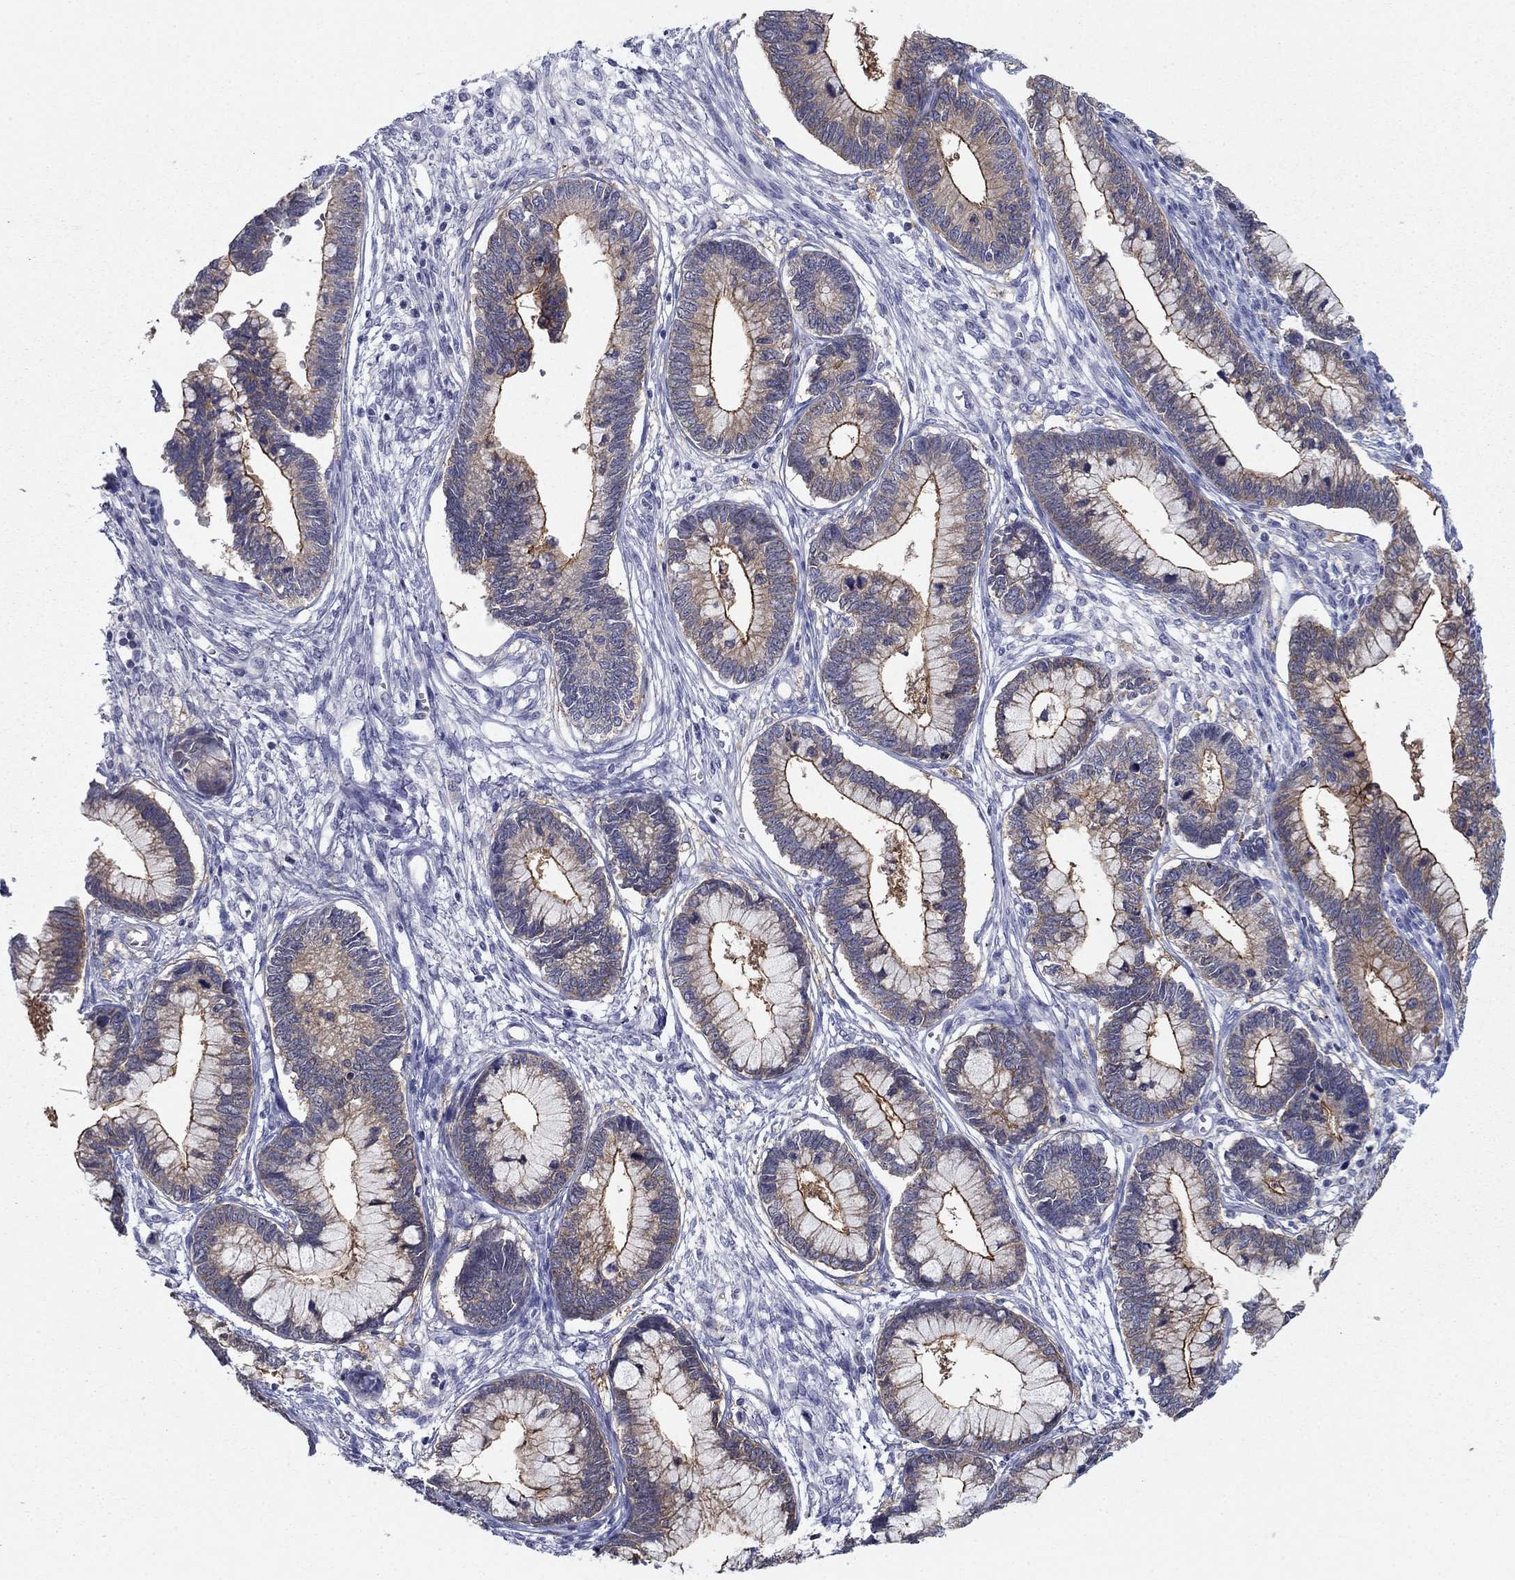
{"staining": {"intensity": "strong", "quantity": "25%-75%", "location": "cytoplasmic/membranous"}, "tissue": "cervical cancer", "cell_type": "Tumor cells", "image_type": "cancer", "snomed": [{"axis": "morphology", "description": "Adenocarcinoma, NOS"}, {"axis": "topography", "description": "Cervix"}], "caption": "Immunohistochemical staining of human cervical adenocarcinoma shows high levels of strong cytoplasmic/membranous protein staining in about 25%-75% of tumor cells.", "gene": "PLS1", "patient": {"sex": "female", "age": 44}}